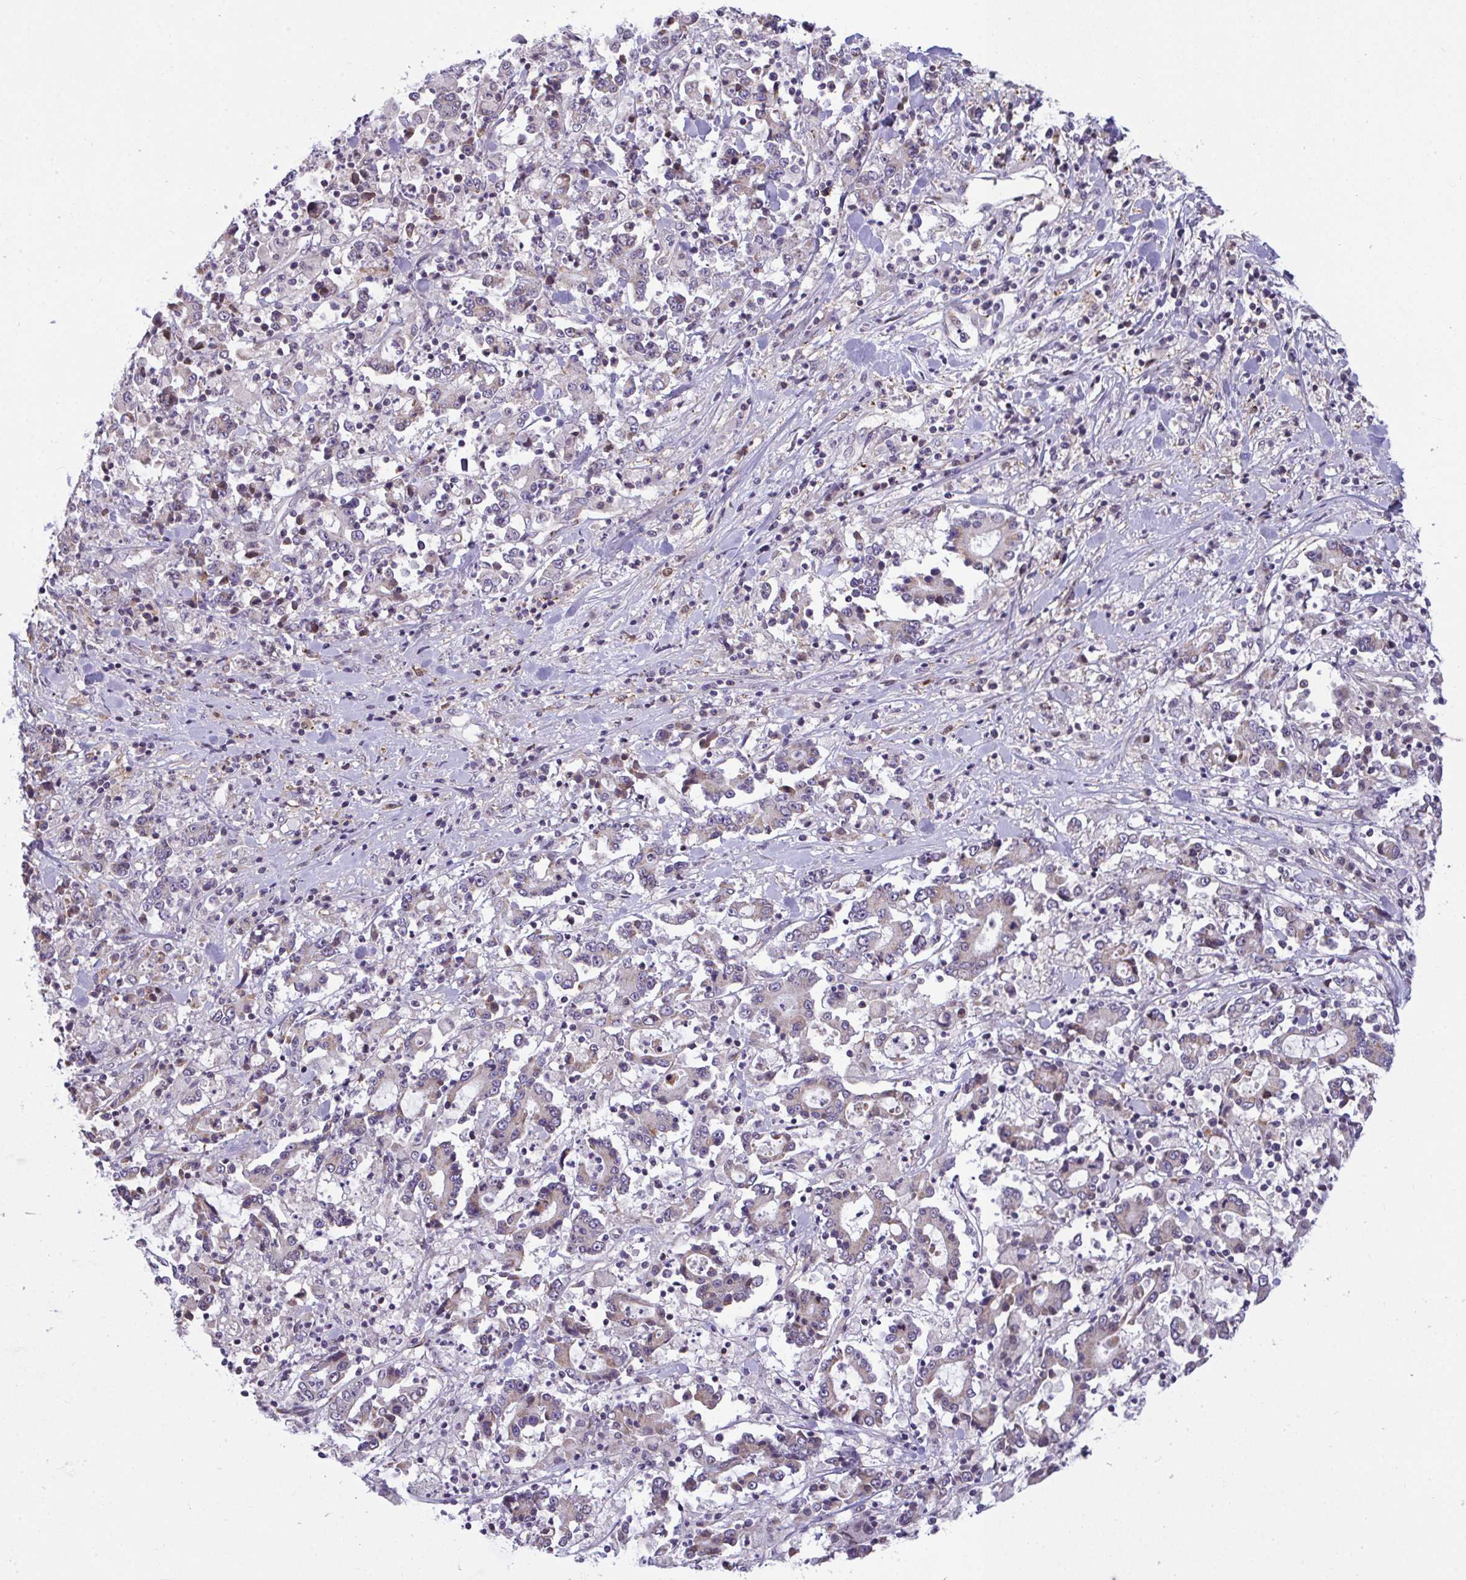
{"staining": {"intensity": "negative", "quantity": "none", "location": "none"}, "tissue": "stomach cancer", "cell_type": "Tumor cells", "image_type": "cancer", "snomed": [{"axis": "morphology", "description": "Adenocarcinoma, NOS"}, {"axis": "topography", "description": "Stomach, upper"}], "caption": "Human stomach adenocarcinoma stained for a protein using immunohistochemistry (IHC) displays no positivity in tumor cells.", "gene": "SEMA6B", "patient": {"sex": "male", "age": 68}}